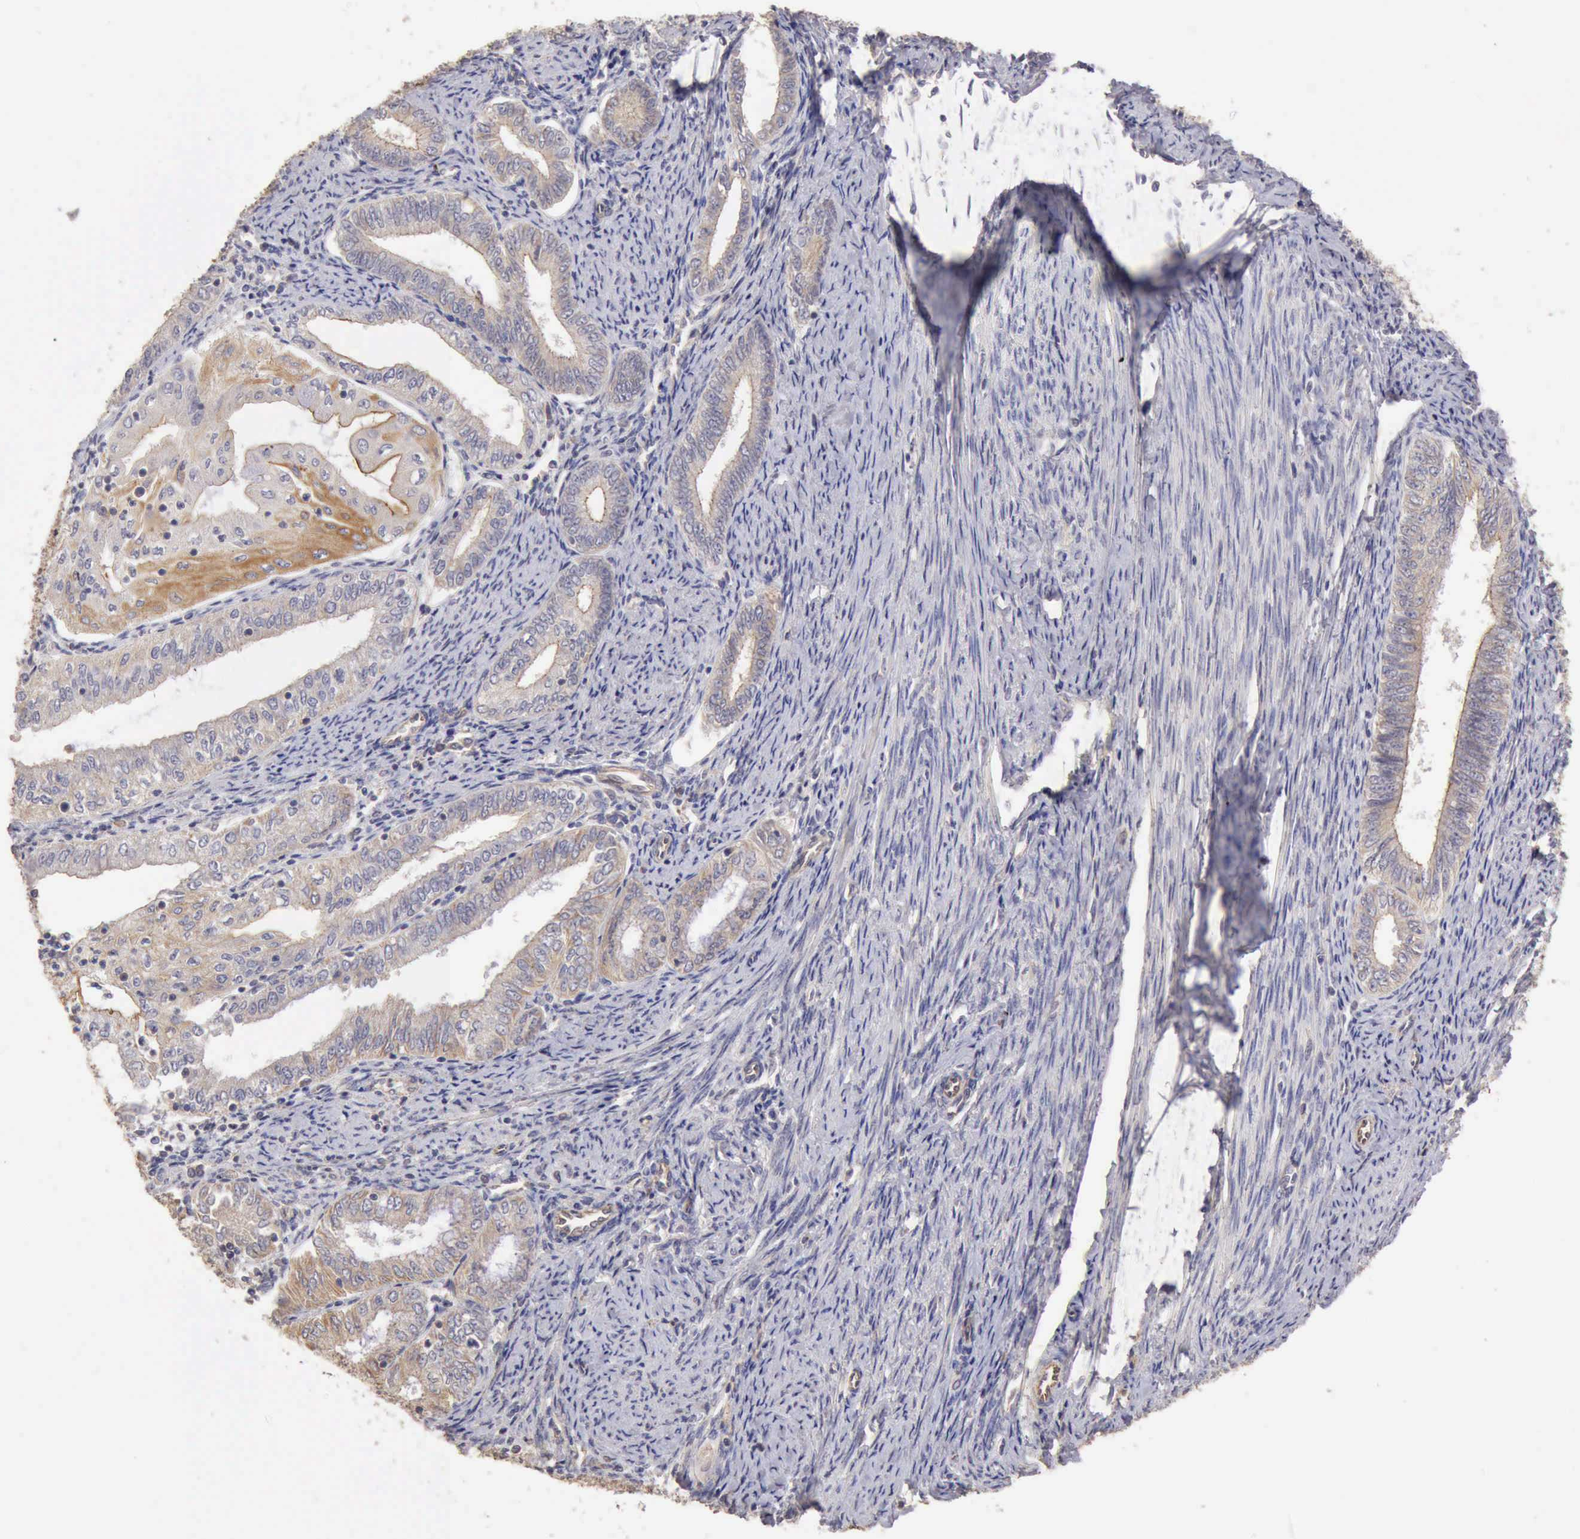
{"staining": {"intensity": "negative", "quantity": "none", "location": "none"}, "tissue": "endometrial cancer", "cell_type": "Tumor cells", "image_type": "cancer", "snomed": [{"axis": "morphology", "description": "Adenocarcinoma, NOS"}, {"axis": "topography", "description": "Endometrium"}], "caption": "This is an immunohistochemistry (IHC) photomicrograph of human endometrial cancer (adenocarcinoma). There is no expression in tumor cells.", "gene": "BMX", "patient": {"sex": "female", "age": 55}}